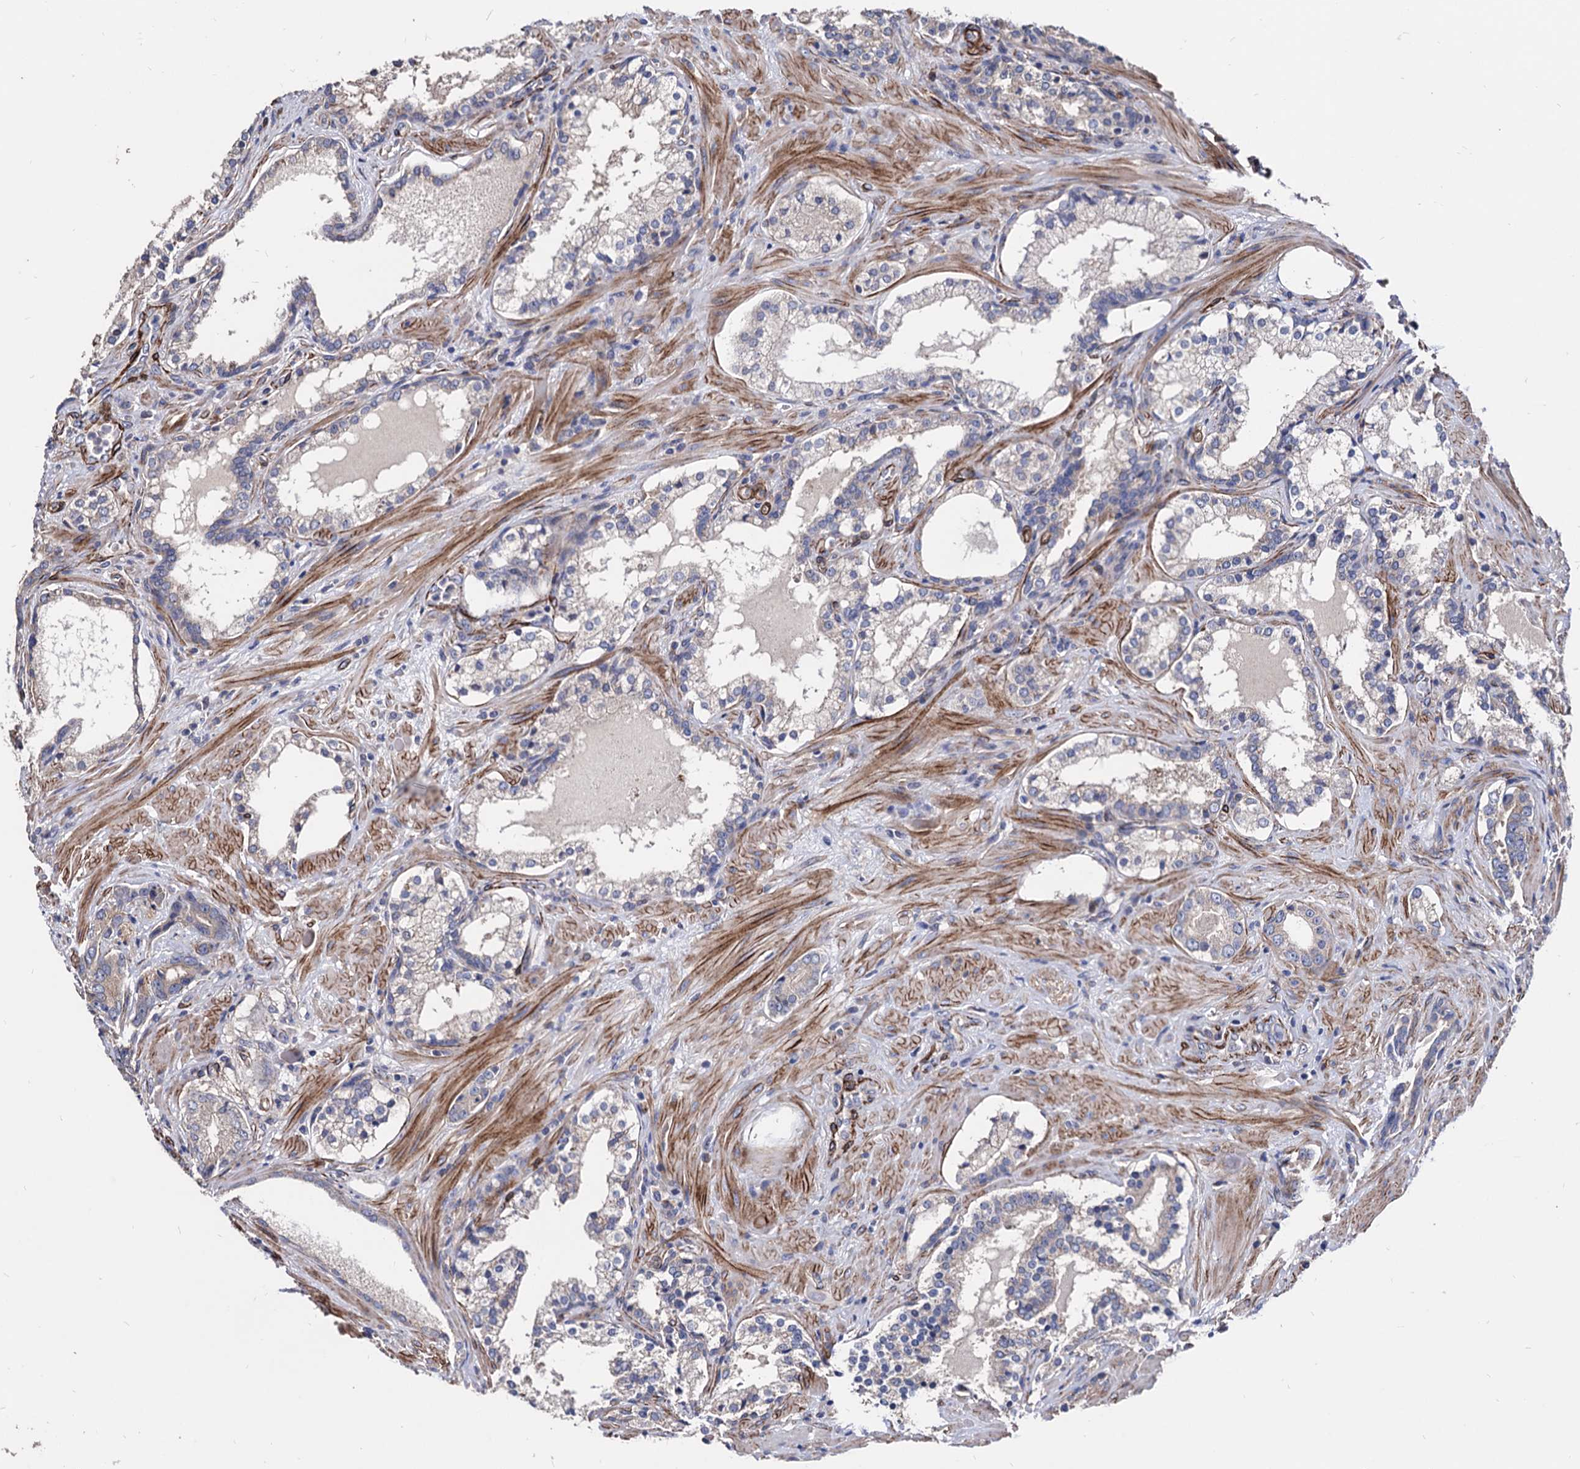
{"staining": {"intensity": "weak", "quantity": "<25%", "location": "cytoplasmic/membranous"}, "tissue": "prostate cancer", "cell_type": "Tumor cells", "image_type": "cancer", "snomed": [{"axis": "morphology", "description": "Adenocarcinoma, High grade"}, {"axis": "topography", "description": "Prostate"}], "caption": "Histopathology image shows no significant protein positivity in tumor cells of prostate cancer. (Immunohistochemistry (ihc), brightfield microscopy, high magnification).", "gene": "WDR11", "patient": {"sex": "male", "age": 58}}